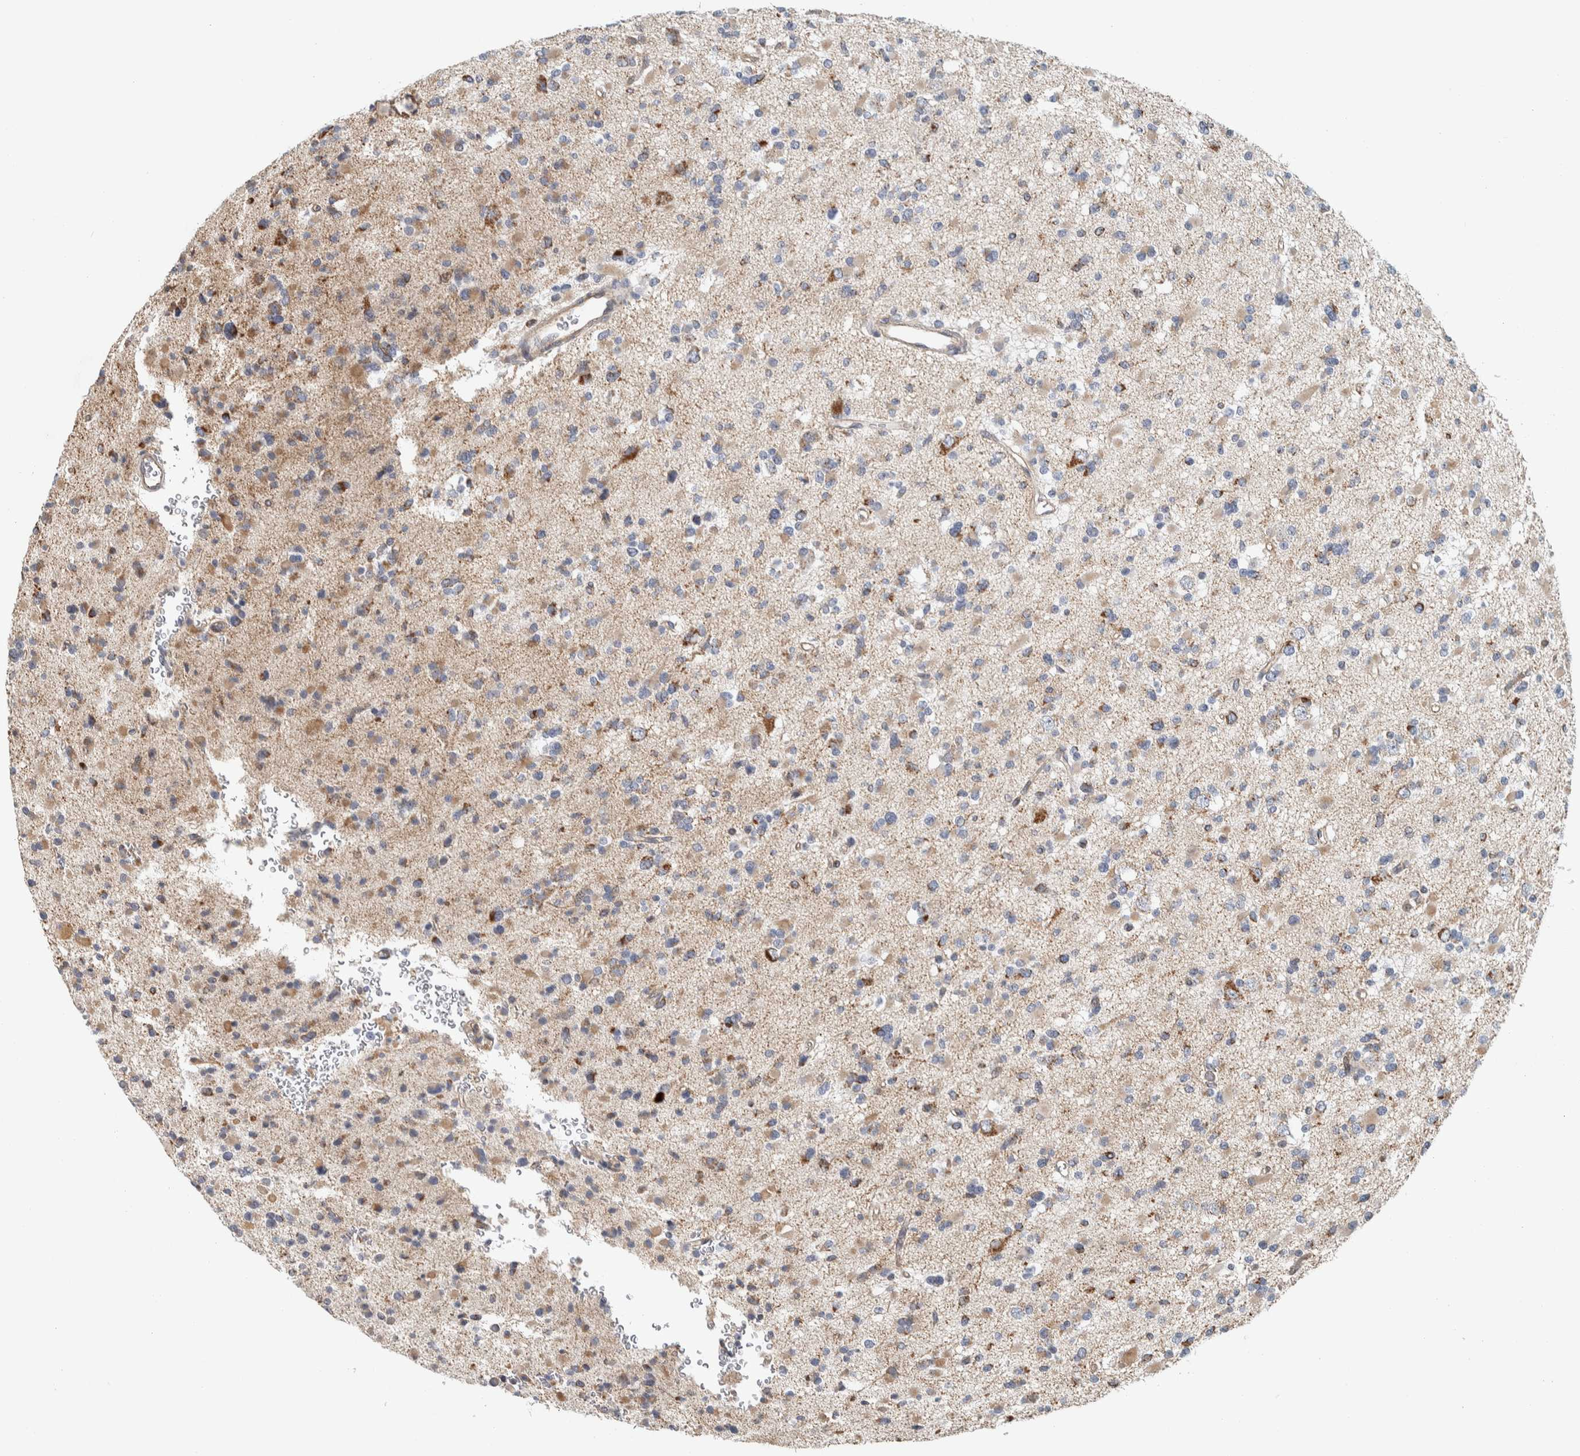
{"staining": {"intensity": "weak", "quantity": "25%-75%", "location": "cytoplasmic/membranous"}, "tissue": "glioma", "cell_type": "Tumor cells", "image_type": "cancer", "snomed": [{"axis": "morphology", "description": "Glioma, malignant, Low grade"}, {"axis": "topography", "description": "Brain"}], "caption": "IHC histopathology image of neoplastic tissue: human malignant low-grade glioma stained using immunohistochemistry reveals low levels of weak protein expression localized specifically in the cytoplasmic/membranous of tumor cells, appearing as a cytoplasmic/membranous brown color.", "gene": "AFP", "patient": {"sex": "female", "age": 22}}